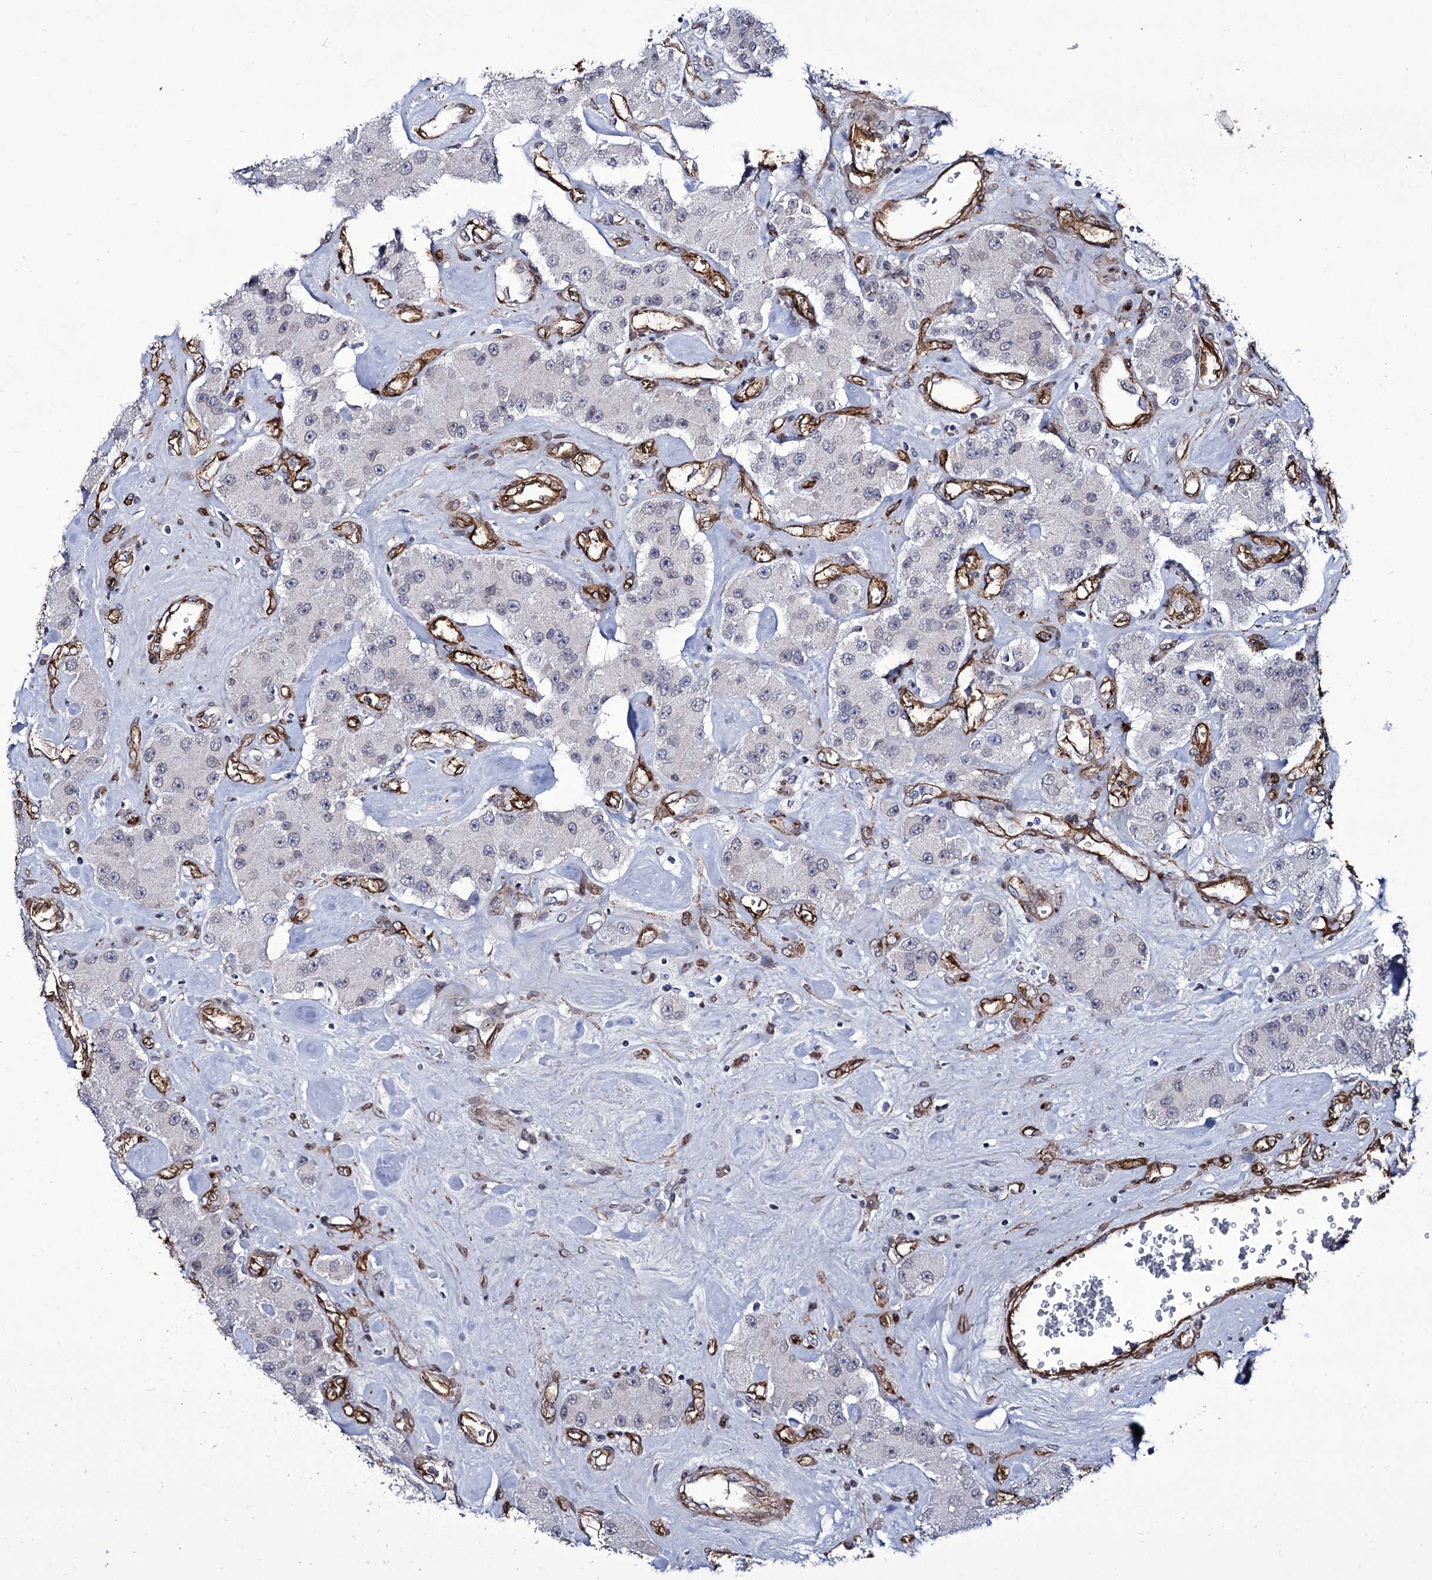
{"staining": {"intensity": "negative", "quantity": "none", "location": "none"}, "tissue": "carcinoid", "cell_type": "Tumor cells", "image_type": "cancer", "snomed": [{"axis": "morphology", "description": "Carcinoid, malignant, NOS"}, {"axis": "topography", "description": "Pancreas"}], "caption": "Immunohistochemical staining of human carcinoid (malignant) displays no significant positivity in tumor cells. (Stains: DAB (3,3'-diaminobenzidine) IHC with hematoxylin counter stain, Microscopy: brightfield microscopy at high magnification).", "gene": "ZC3H12C", "patient": {"sex": "male", "age": 41}}